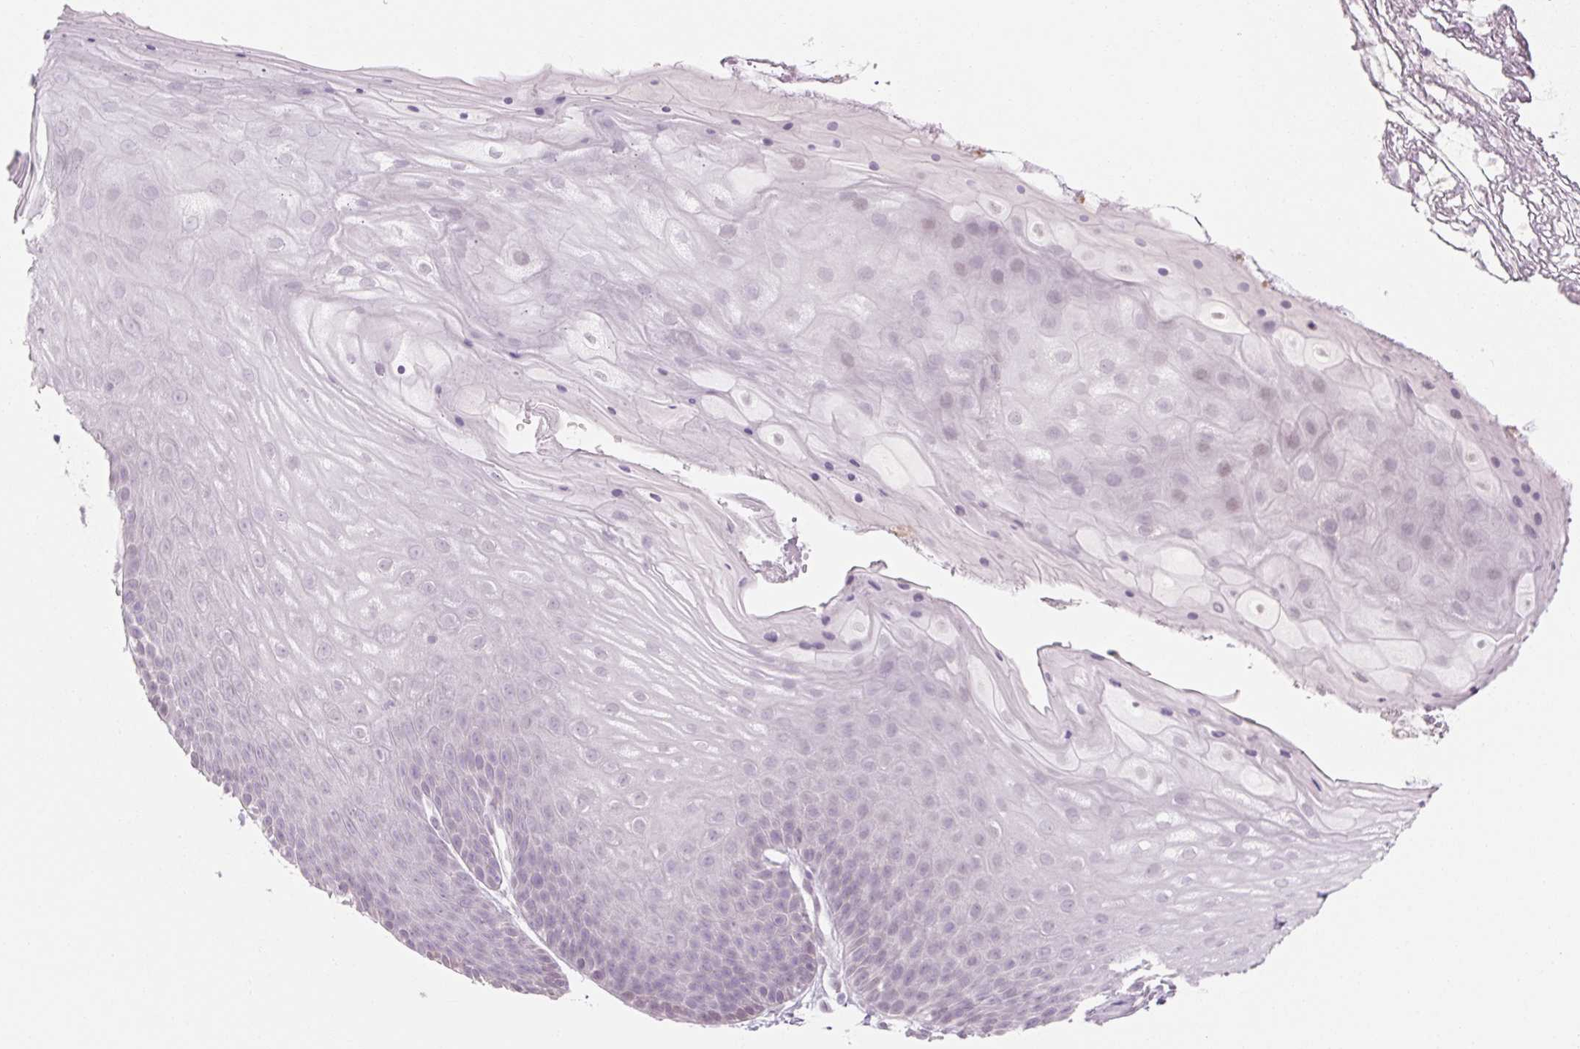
{"staining": {"intensity": "weak", "quantity": "<25%", "location": "cytoplasmic/membranous"}, "tissue": "skin", "cell_type": "Epidermal cells", "image_type": "normal", "snomed": [{"axis": "morphology", "description": "Normal tissue, NOS"}, {"axis": "topography", "description": "Anal"}], "caption": "IHC of benign skin displays no expression in epidermal cells.", "gene": "KCNQ2", "patient": {"sex": "male", "age": 53}}